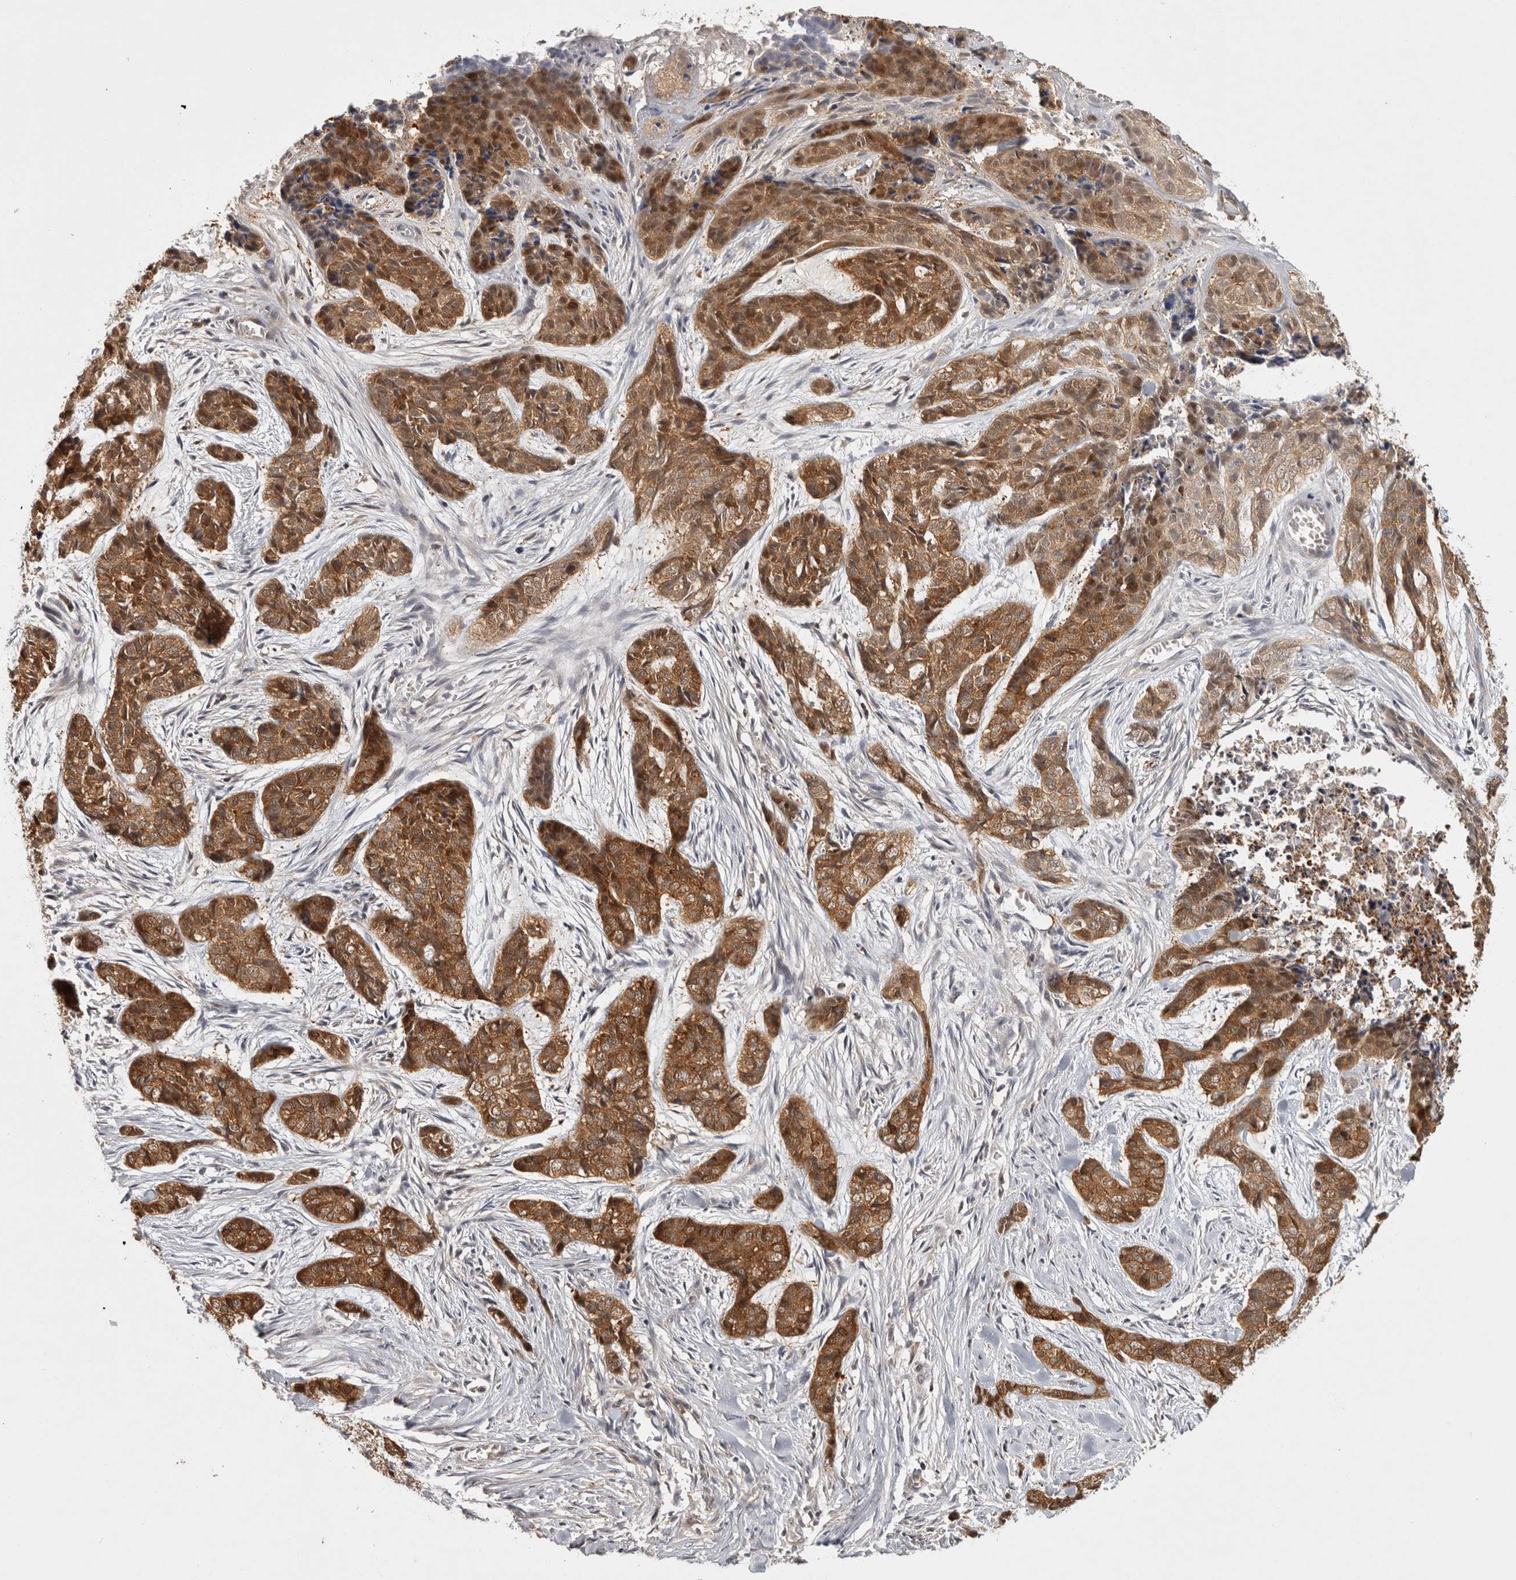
{"staining": {"intensity": "moderate", "quantity": ">75%", "location": "cytoplasmic/membranous,nuclear"}, "tissue": "skin cancer", "cell_type": "Tumor cells", "image_type": "cancer", "snomed": [{"axis": "morphology", "description": "Basal cell carcinoma"}, {"axis": "topography", "description": "Skin"}], "caption": "This is a photomicrograph of immunohistochemistry (IHC) staining of skin basal cell carcinoma, which shows moderate expression in the cytoplasmic/membranous and nuclear of tumor cells.", "gene": "ACAT2", "patient": {"sex": "female", "age": 64}}